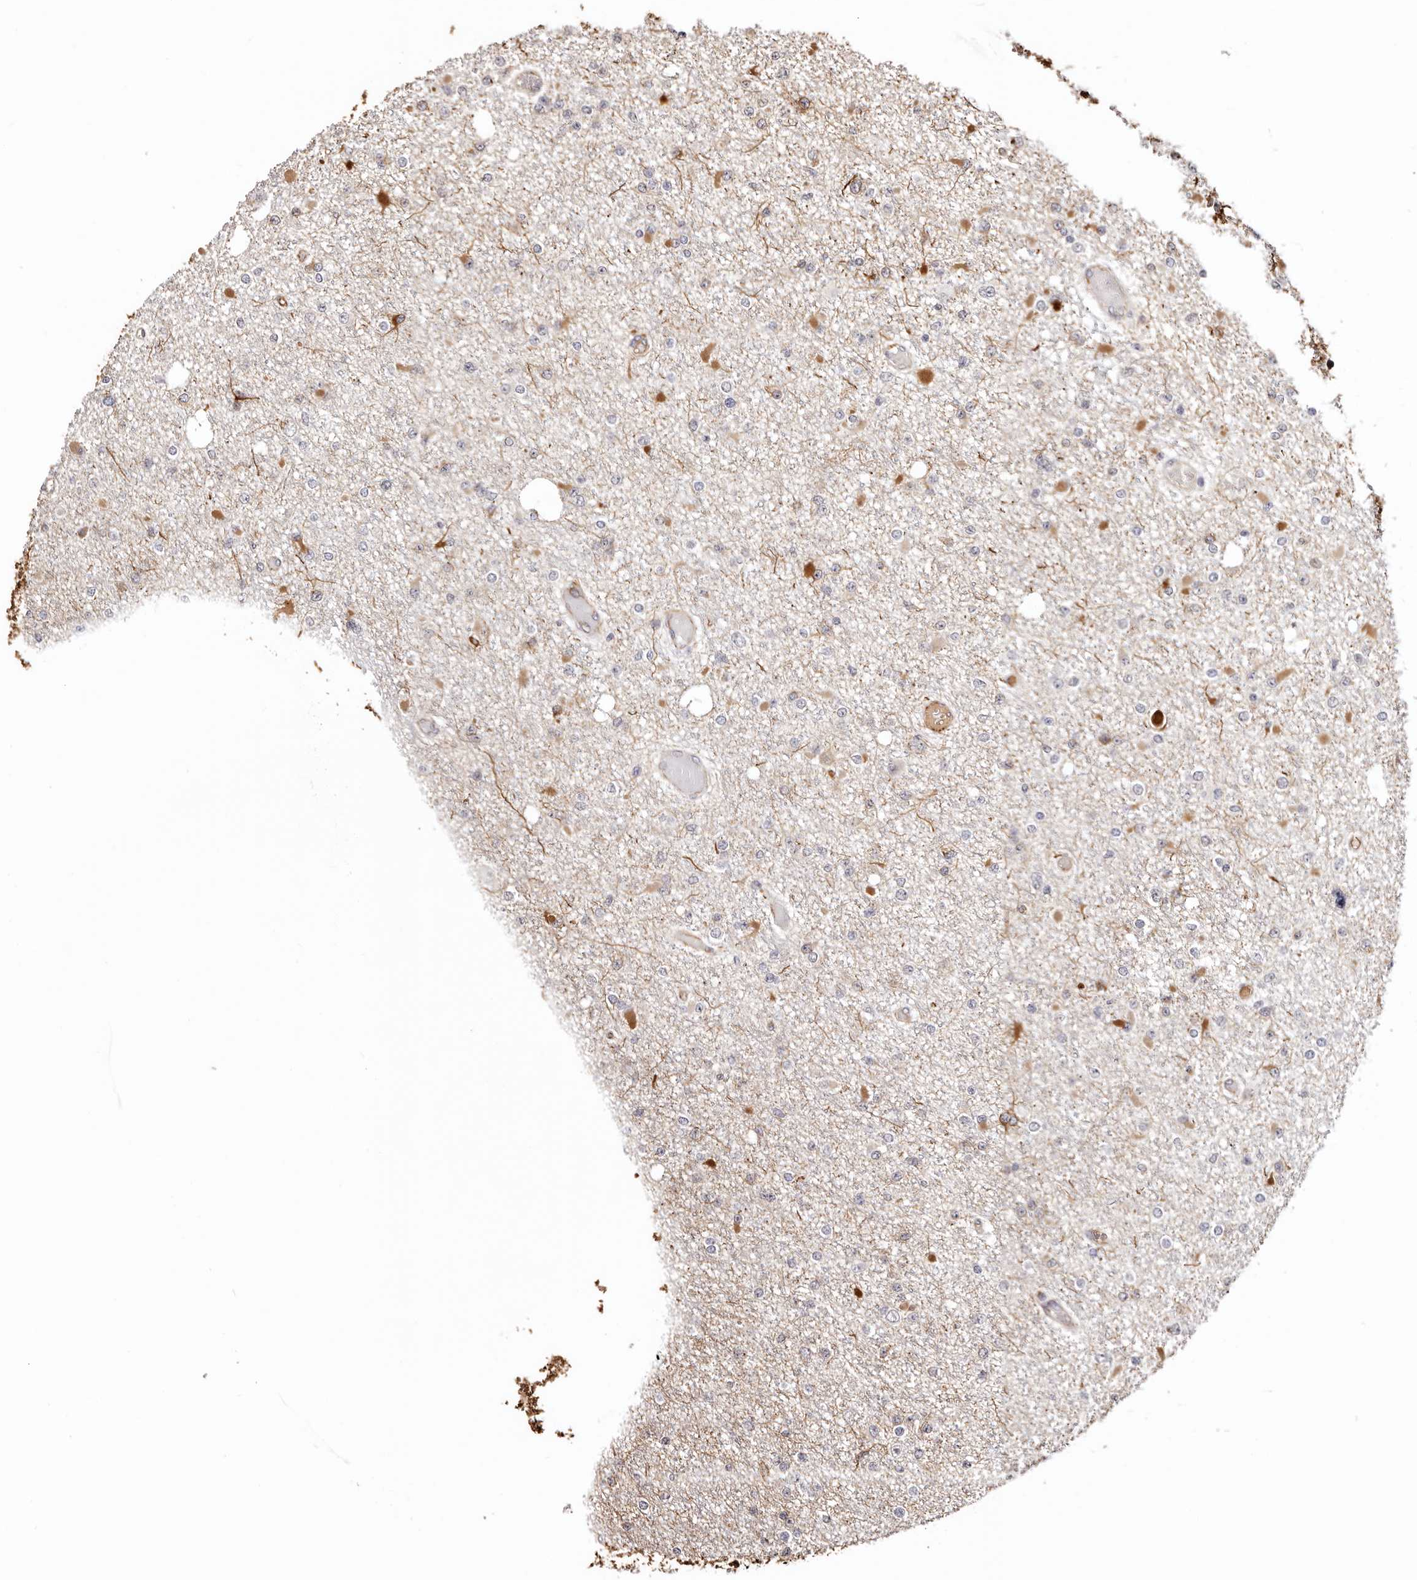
{"staining": {"intensity": "negative", "quantity": "none", "location": "none"}, "tissue": "glioma", "cell_type": "Tumor cells", "image_type": "cancer", "snomed": [{"axis": "morphology", "description": "Glioma, malignant, Low grade"}, {"axis": "topography", "description": "Brain"}], "caption": "IHC of glioma exhibits no staining in tumor cells.", "gene": "ZNF557", "patient": {"sex": "female", "age": 22}}